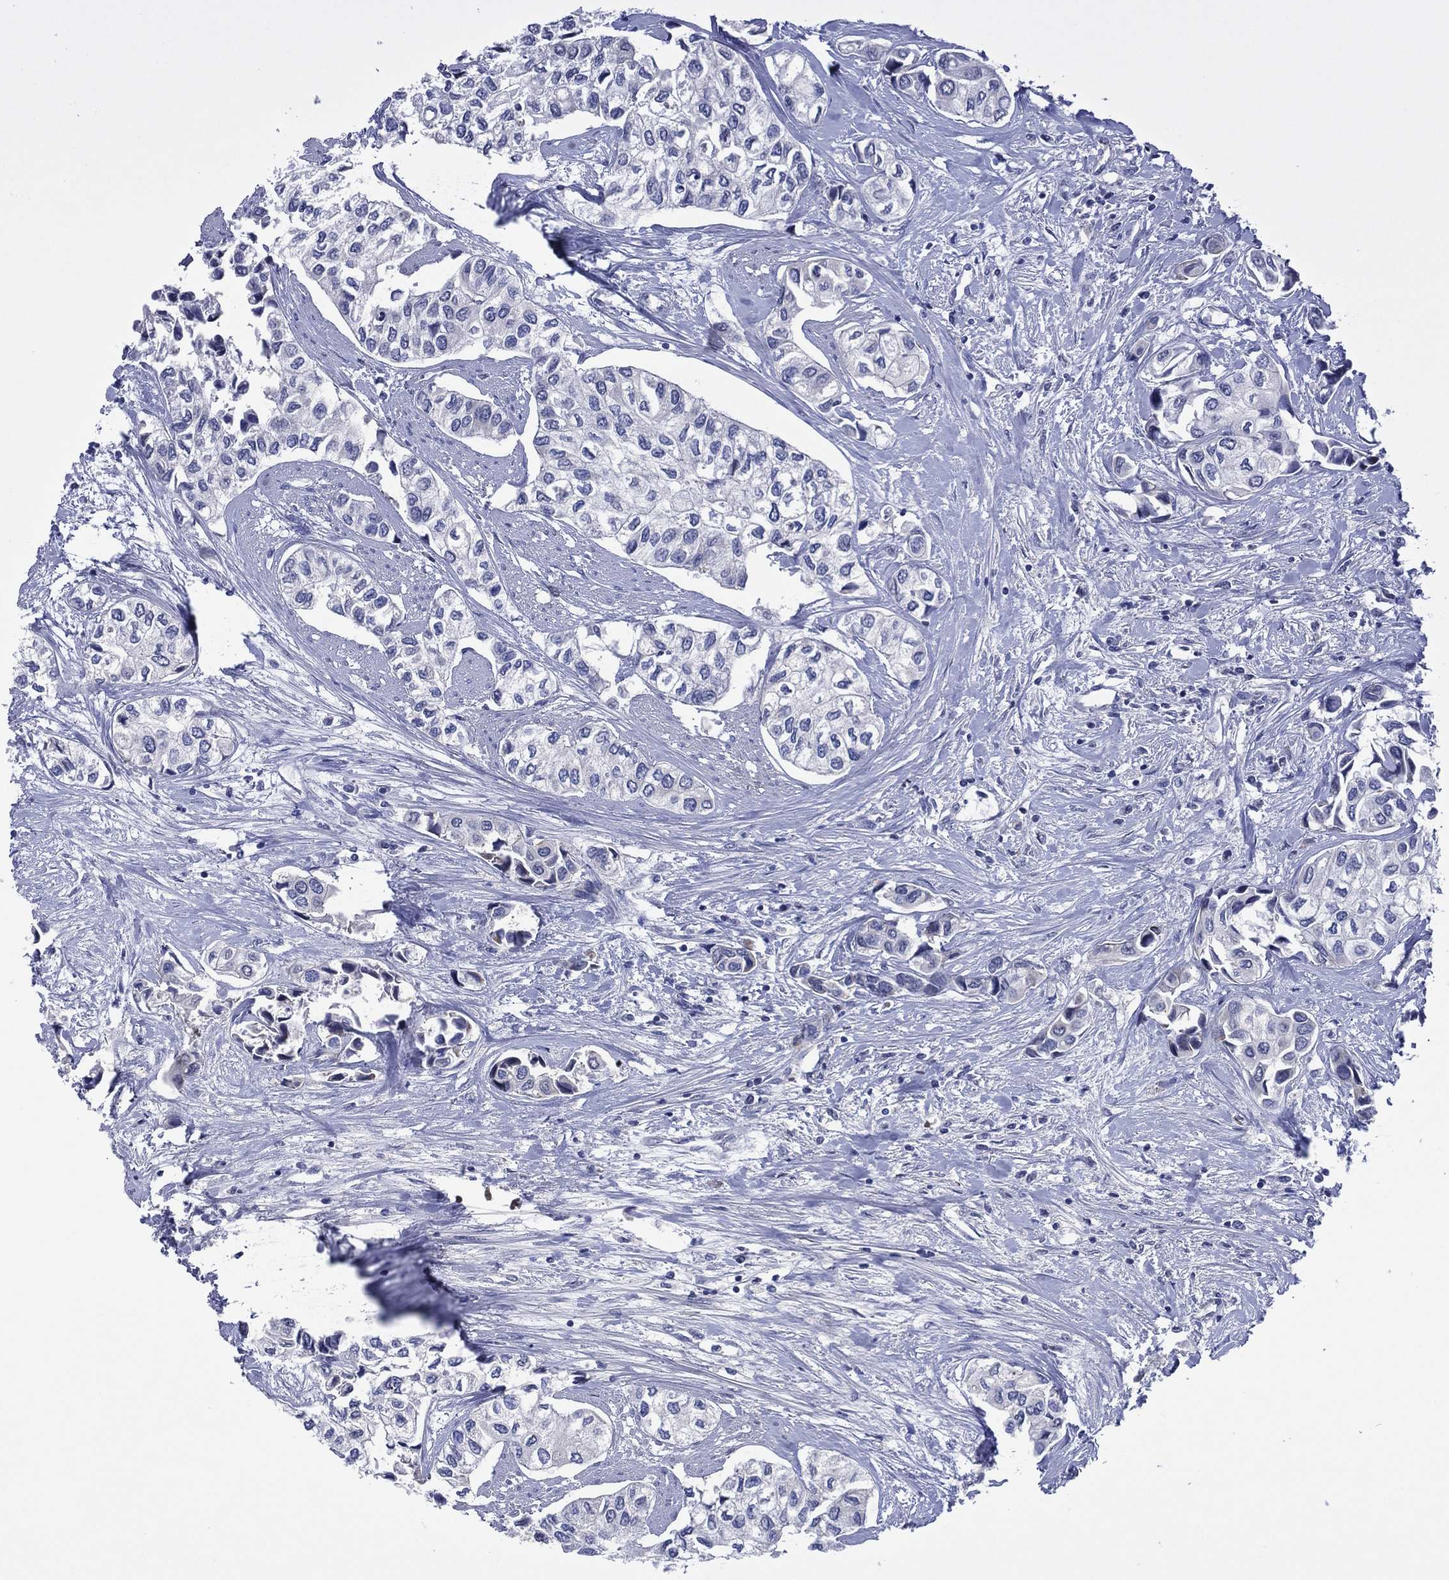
{"staining": {"intensity": "negative", "quantity": "none", "location": "none"}, "tissue": "urothelial cancer", "cell_type": "Tumor cells", "image_type": "cancer", "snomed": [{"axis": "morphology", "description": "Urothelial carcinoma, High grade"}, {"axis": "topography", "description": "Urinary bladder"}], "caption": "Histopathology image shows no protein expression in tumor cells of urothelial cancer tissue.", "gene": "TRIM31", "patient": {"sex": "male", "age": 73}}